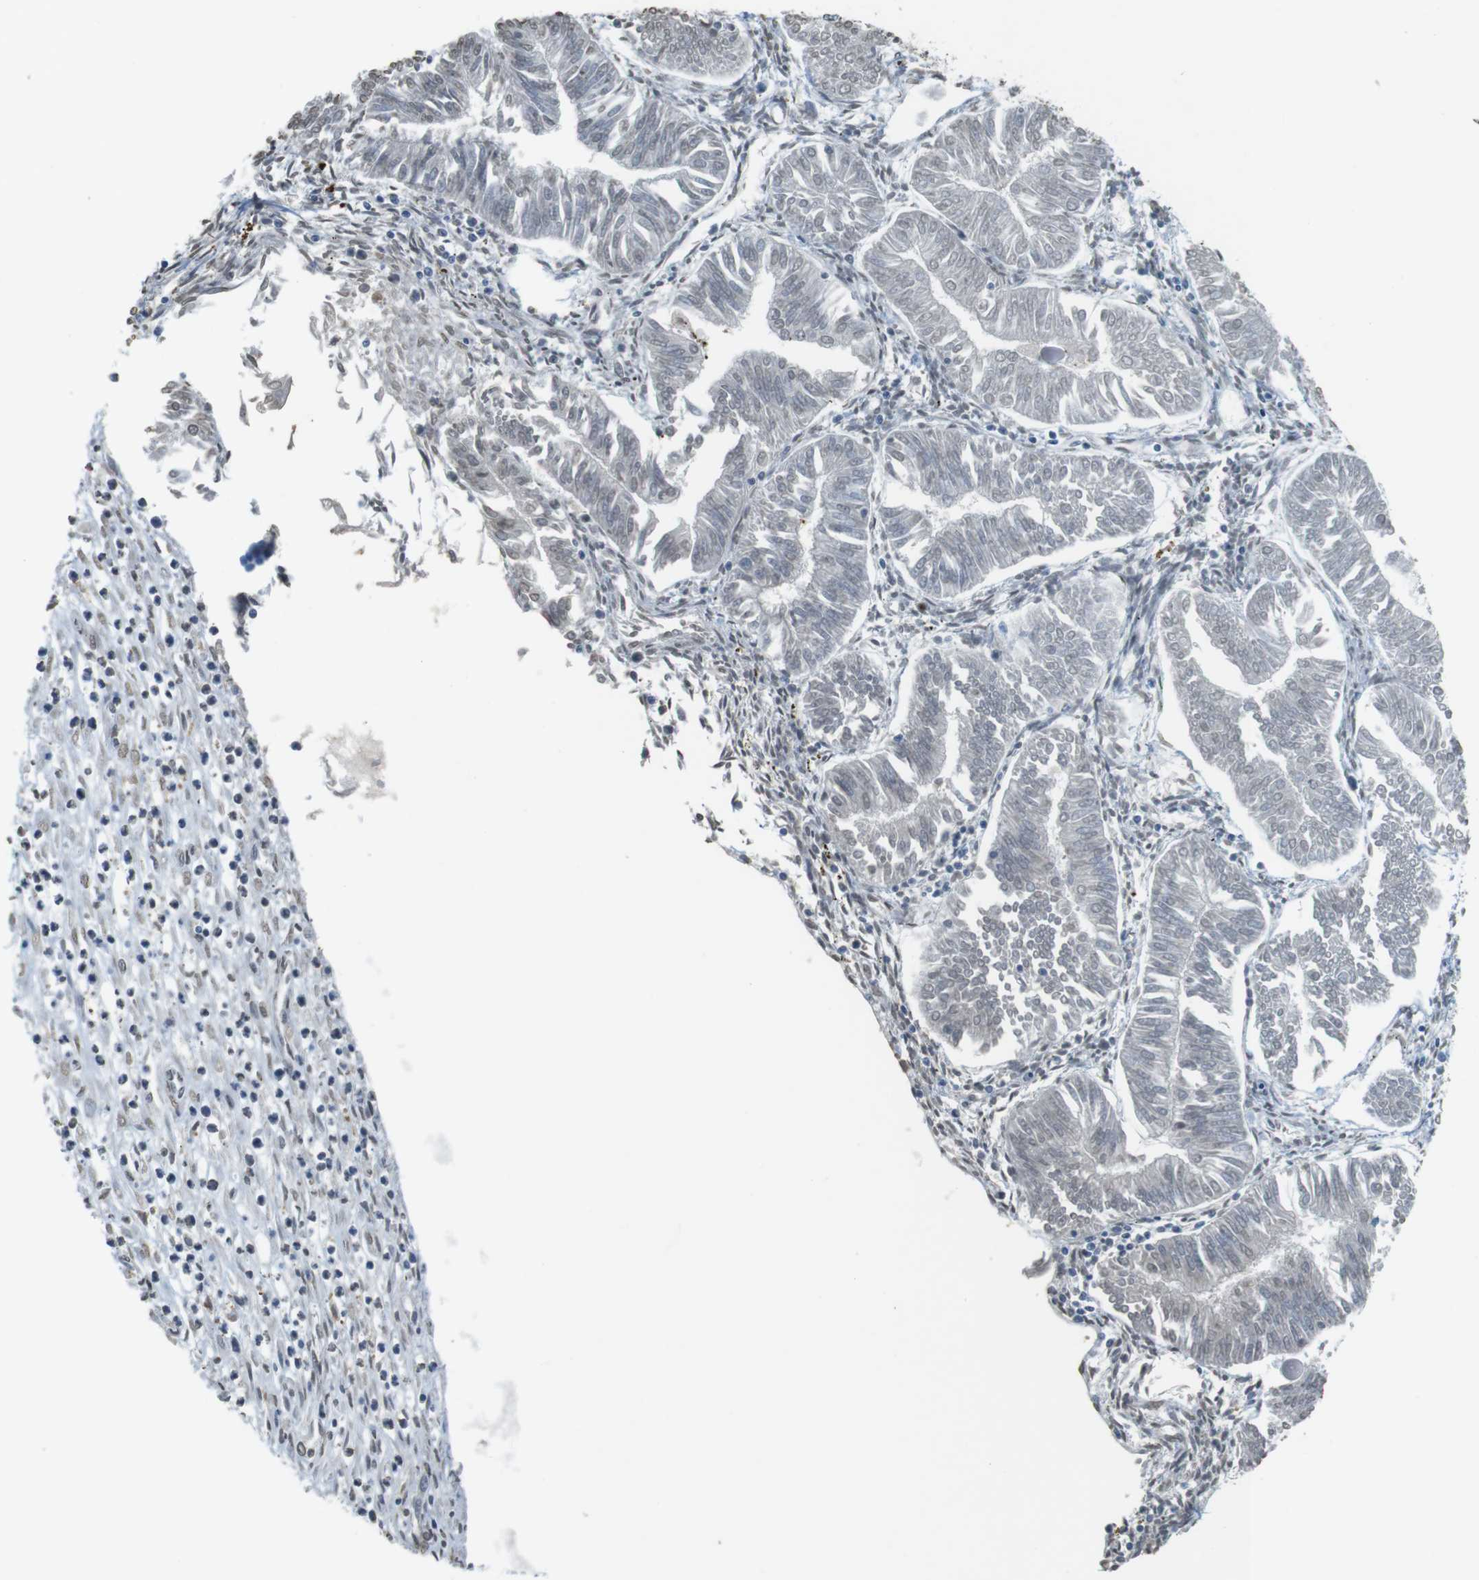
{"staining": {"intensity": "negative", "quantity": "none", "location": "none"}, "tissue": "endometrial cancer", "cell_type": "Tumor cells", "image_type": "cancer", "snomed": [{"axis": "morphology", "description": "Adenocarcinoma, NOS"}, {"axis": "topography", "description": "Endometrium"}], "caption": "An IHC photomicrograph of endometrial adenocarcinoma is shown. There is no staining in tumor cells of endometrial adenocarcinoma.", "gene": "FZD10", "patient": {"sex": "female", "age": 53}}